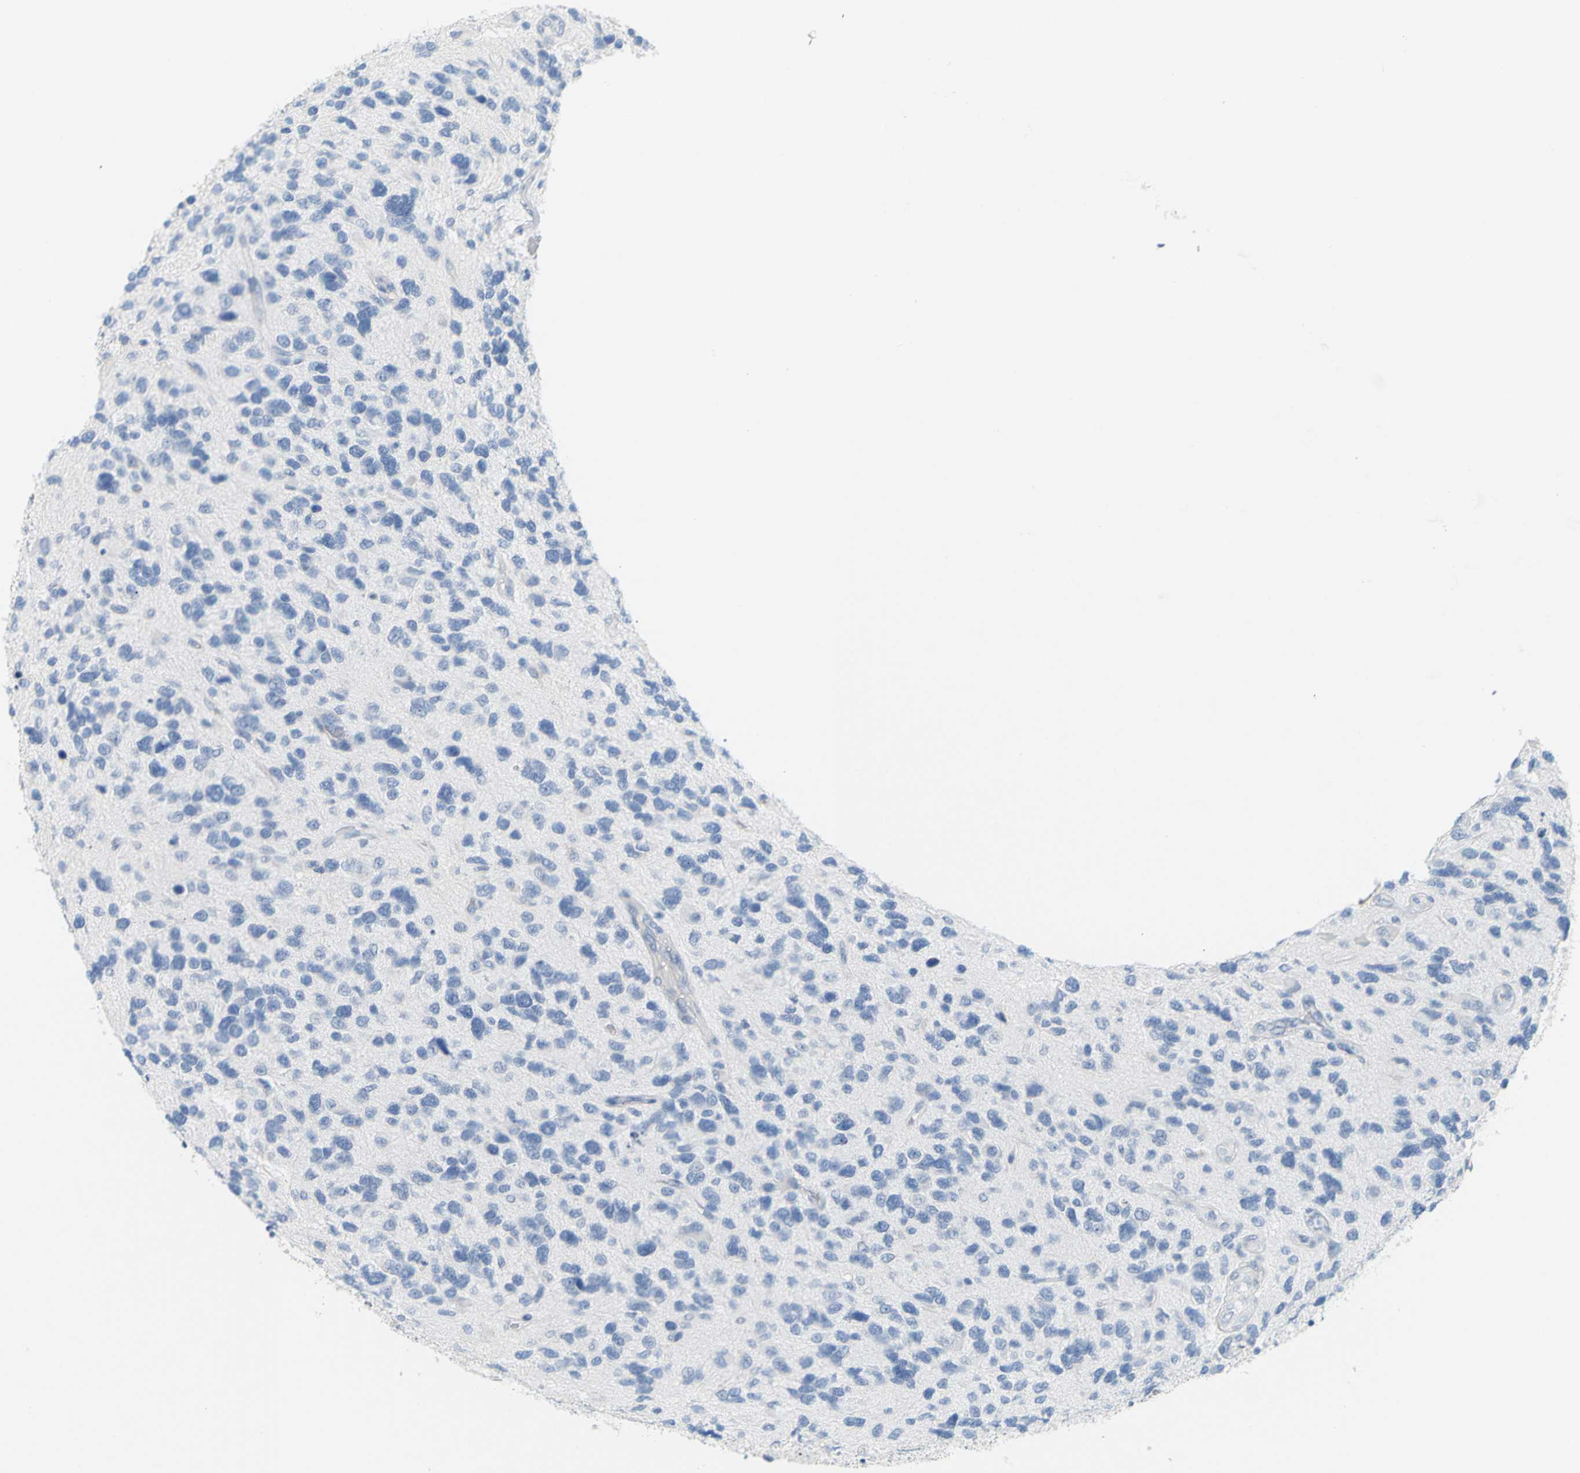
{"staining": {"intensity": "negative", "quantity": "none", "location": "none"}, "tissue": "glioma", "cell_type": "Tumor cells", "image_type": "cancer", "snomed": [{"axis": "morphology", "description": "Glioma, malignant, High grade"}, {"axis": "topography", "description": "Brain"}], "caption": "Human malignant glioma (high-grade) stained for a protein using immunohistochemistry (IHC) reveals no staining in tumor cells.", "gene": "OPN1SW", "patient": {"sex": "female", "age": 58}}